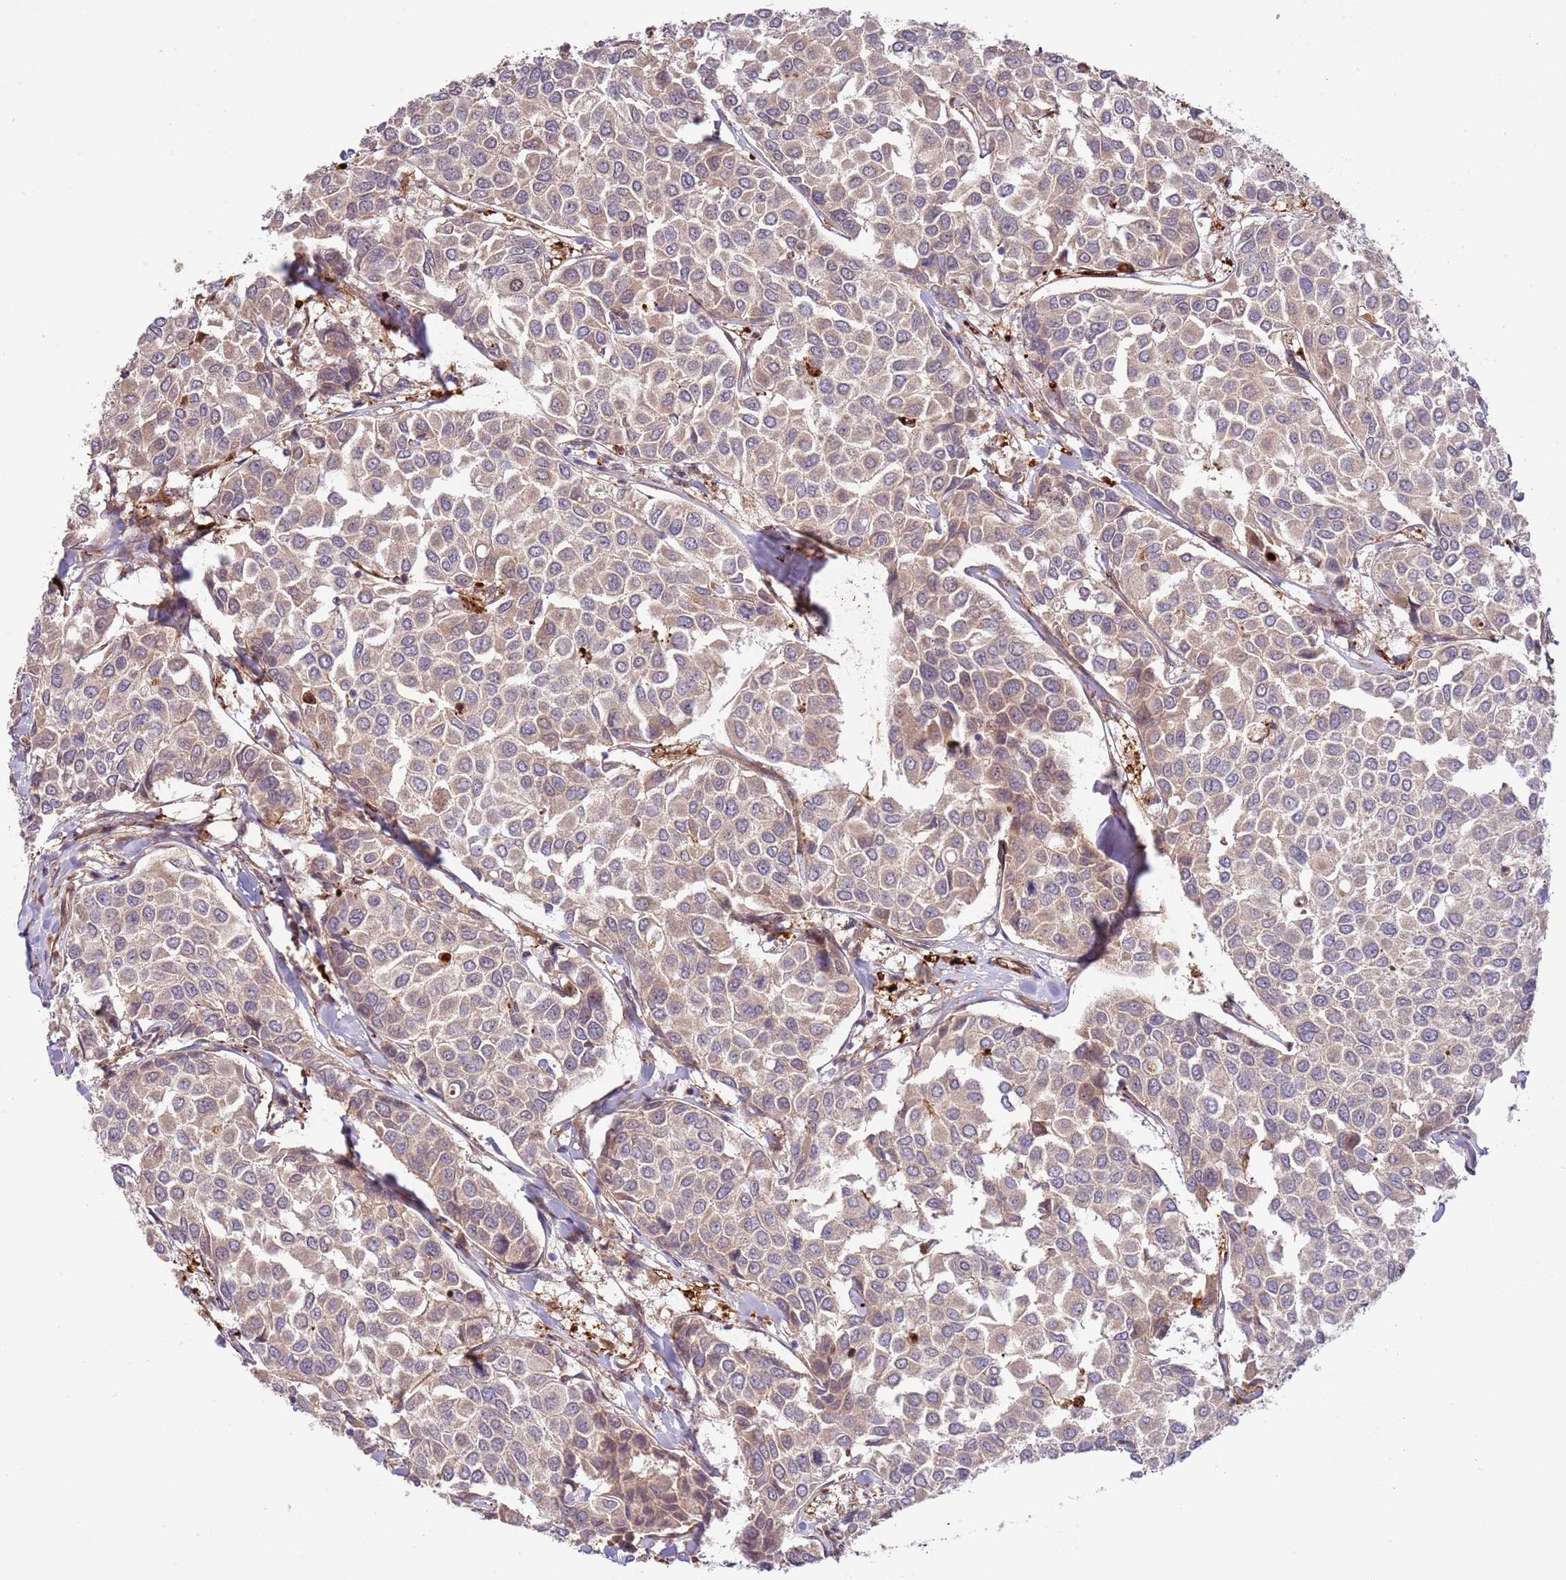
{"staining": {"intensity": "weak", "quantity": ">75%", "location": "cytoplasmic/membranous"}, "tissue": "breast cancer", "cell_type": "Tumor cells", "image_type": "cancer", "snomed": [{"axis": "morphology", "description": "Duct carcinoma"}, {"axis": "topography", "description": "Breast"}], "caption": "Immunohistochemical staining of breast cancer (infiltrating ductal carcinoma) exhibits low levels of weak cytoplasmic/membranous protein positivity in approximately >75% of tumor cells. (Brightfield microscopy of DAB IHC at high magnification).", "gene": "NEK3", "patient": {"sex": "female", "age": 55}}